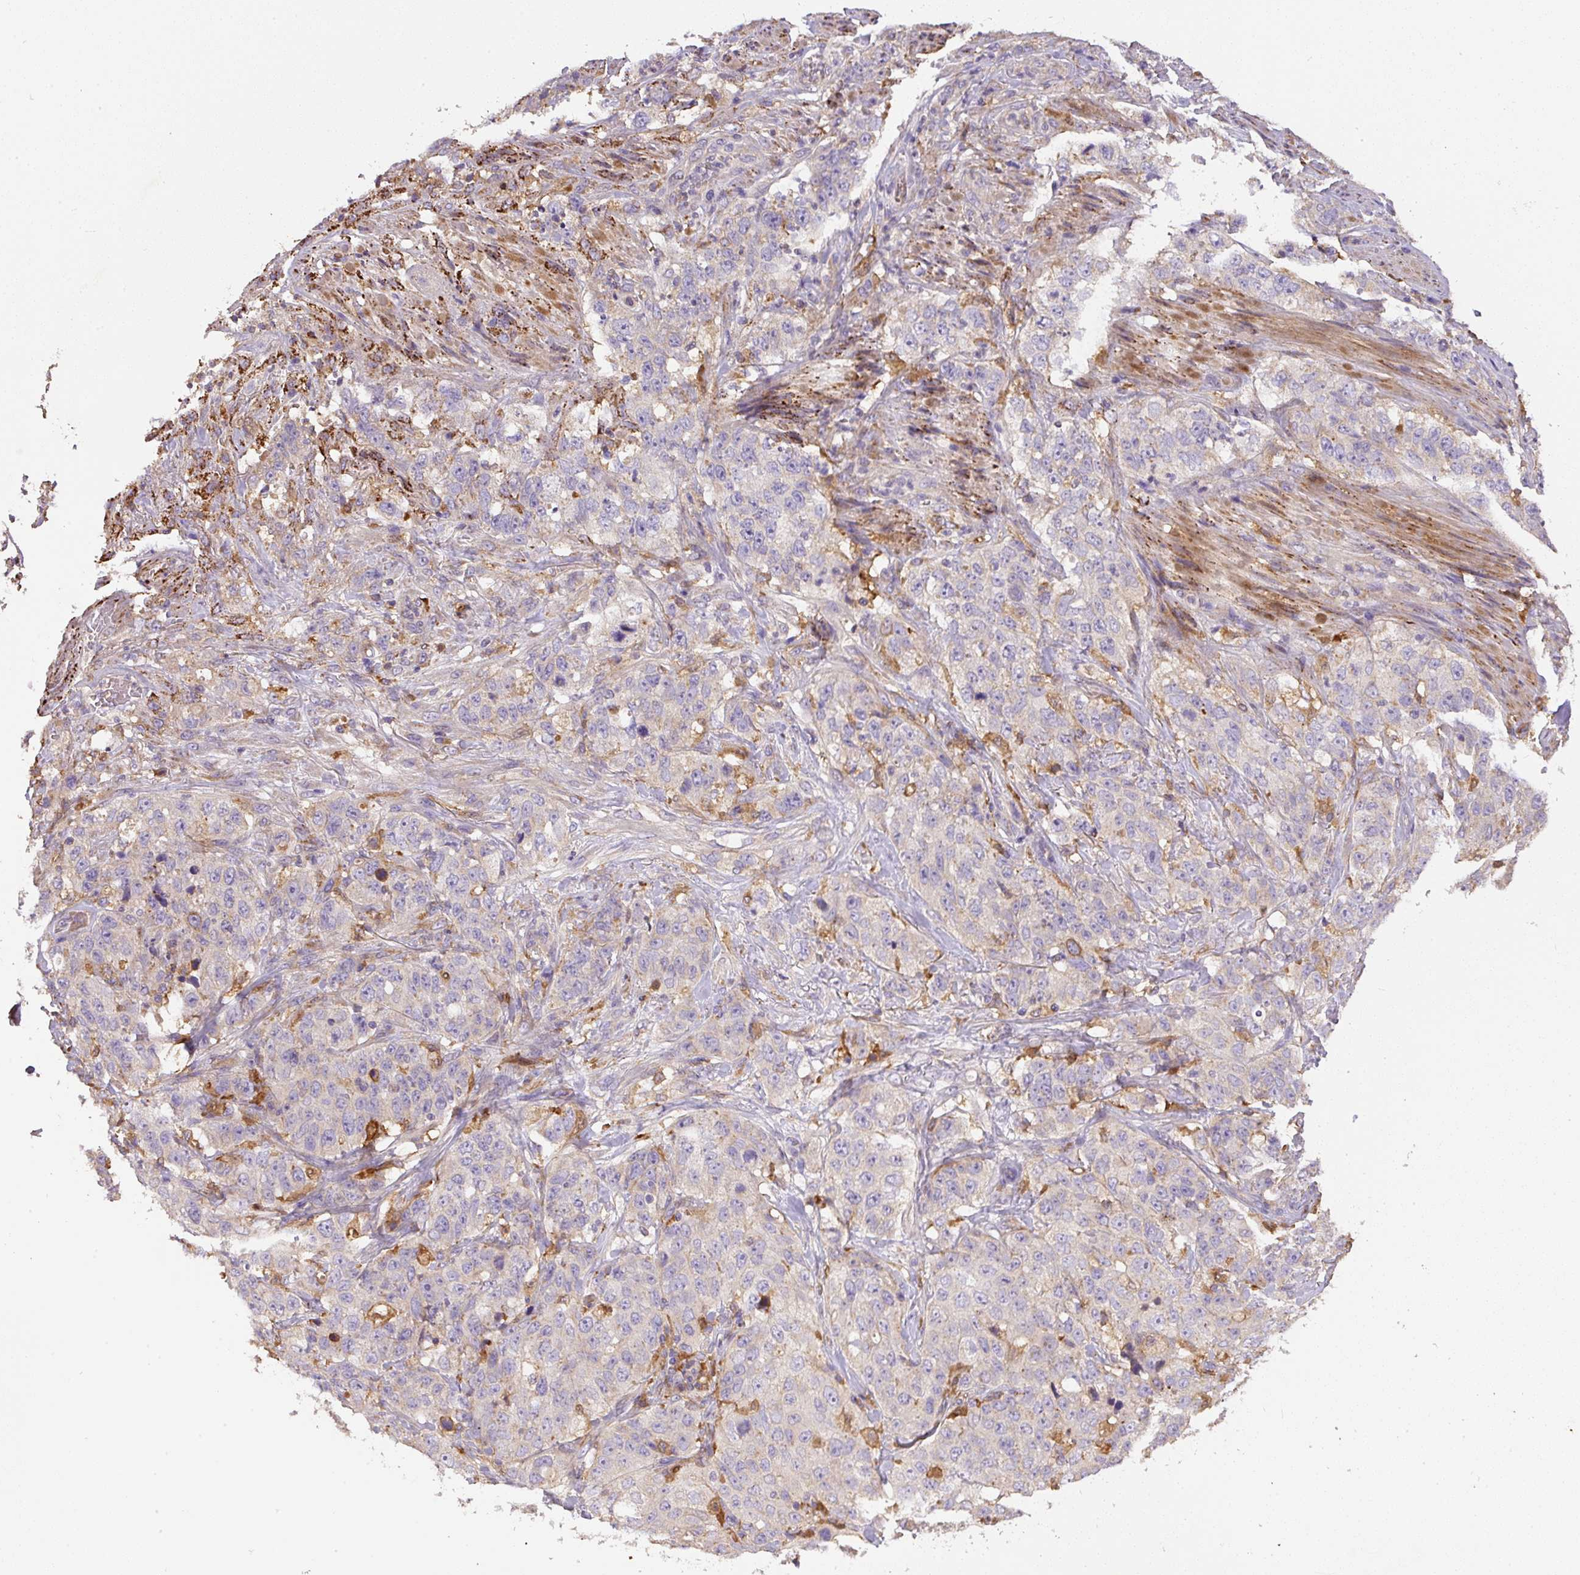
{"staining": {"intensity": "negative", "quantity": "none", "location": "none"}, "tissue": "stomach cancer", "cell_type": "Tumor cells", "image_type": "cancer", "snomed": [{"axis": "morphology", "description": "Adenocarcinoma, NOS"}, {"axis": "topography", "description": "Stomach"}], "caption": "This image is of adenocarcinoma (stomach) stained with immunohistochemistry (IHC) to label a protein in brown with the nuclei are counter-stained blue. There is no positivity in tumor cells.", "gene": "DAPK1", "patient": {"sex": "male", "age": 48}}